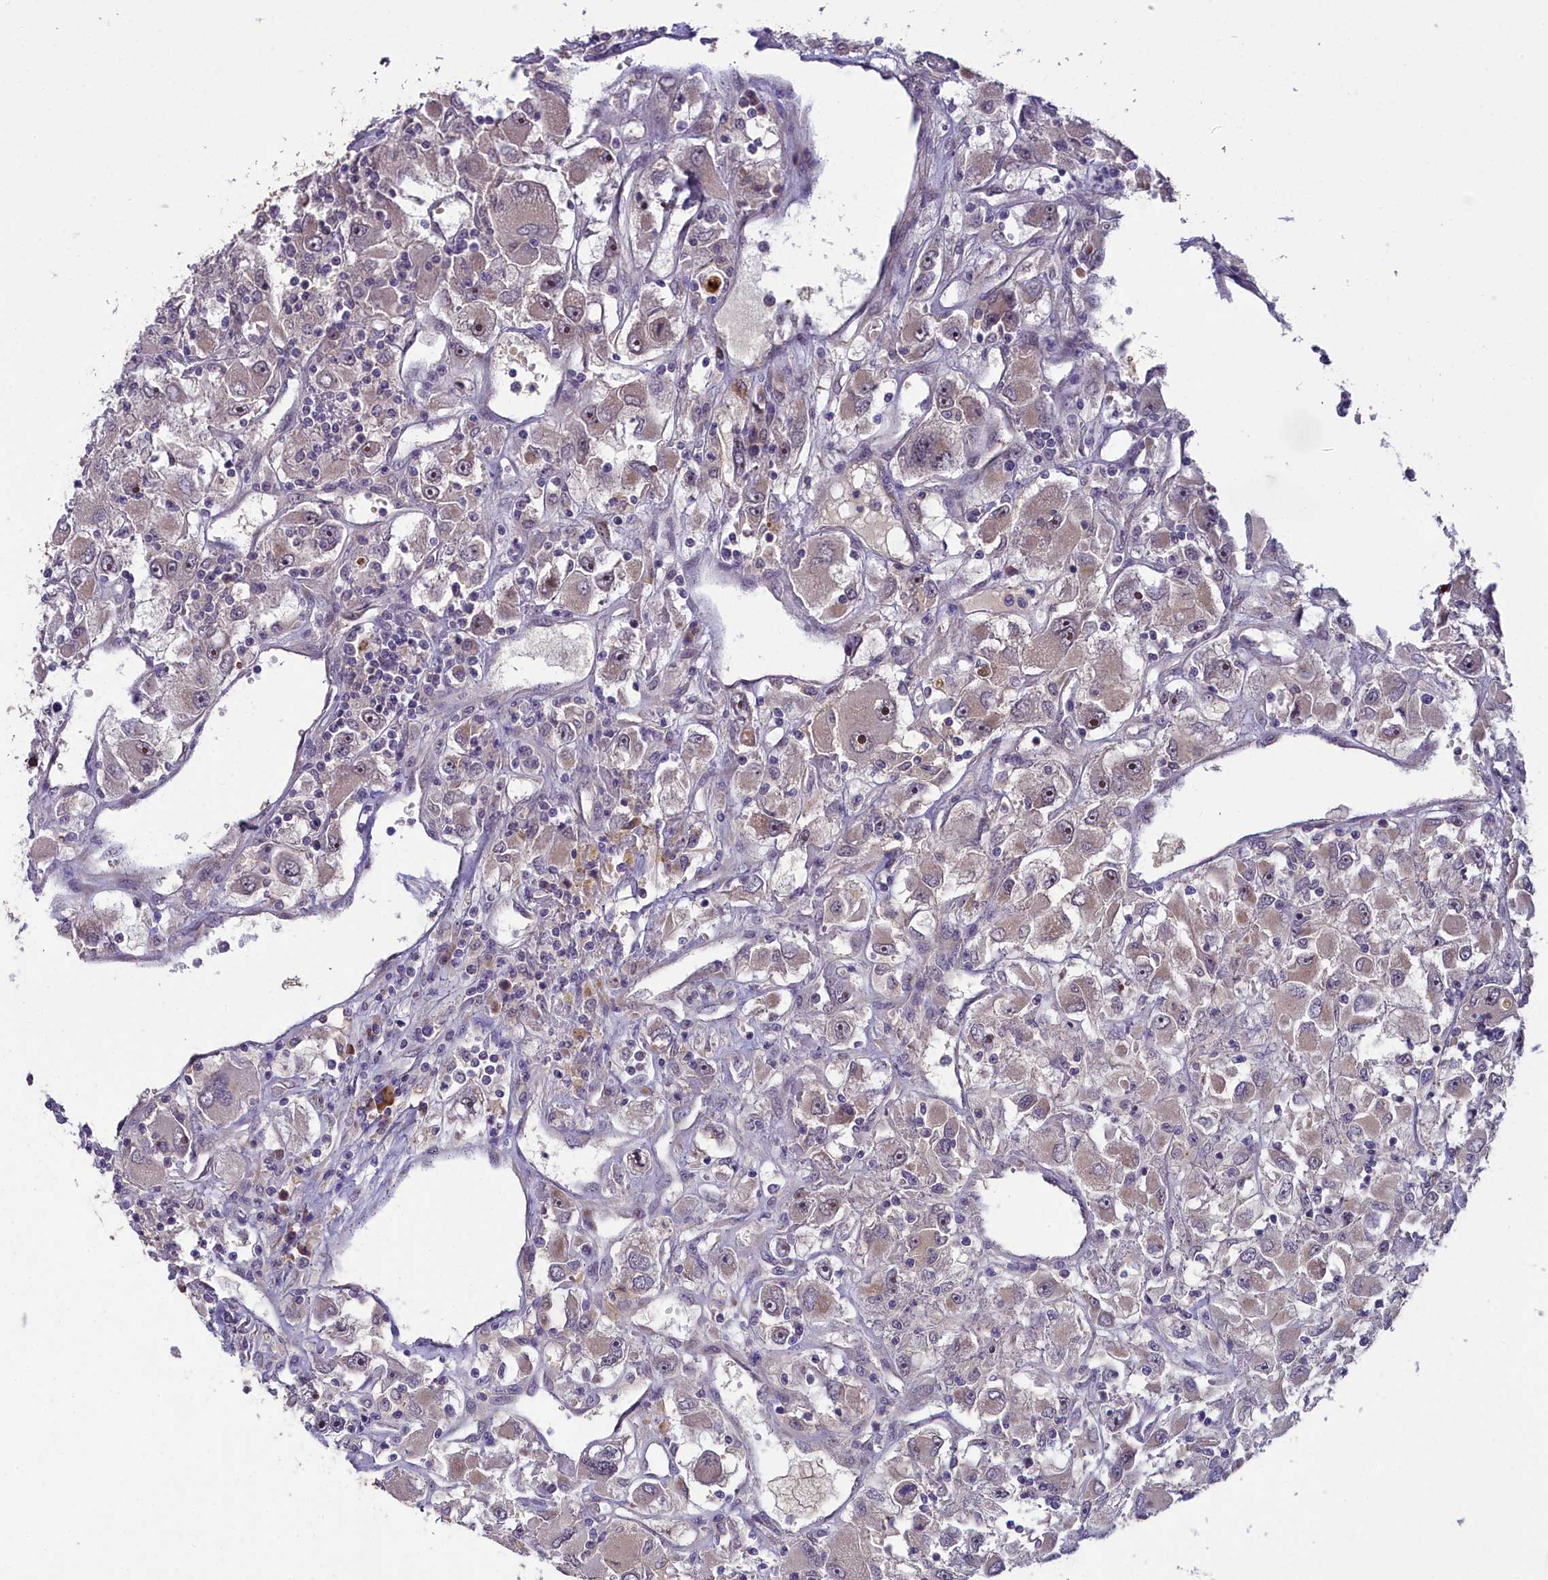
{"staining": {"intensity": "moderate", "quantity": "<25%", "location": "nuclear"}, "tissue": "renal cancer", "cell_type": "Tumor cells", "image_type": "cancer", "snomed": [{"axis": "morphology", "description": "Adenocarcinoma, NOS"}, {"axis": "topography", "description": "Kidney"}], "caption": "Tumor cells reveal low levels of moderate nuclear expression in approximately <25% of cells in human renal cancer.", "gene": "ZNF333", "patient": {"sex": "female", "age": 52}}